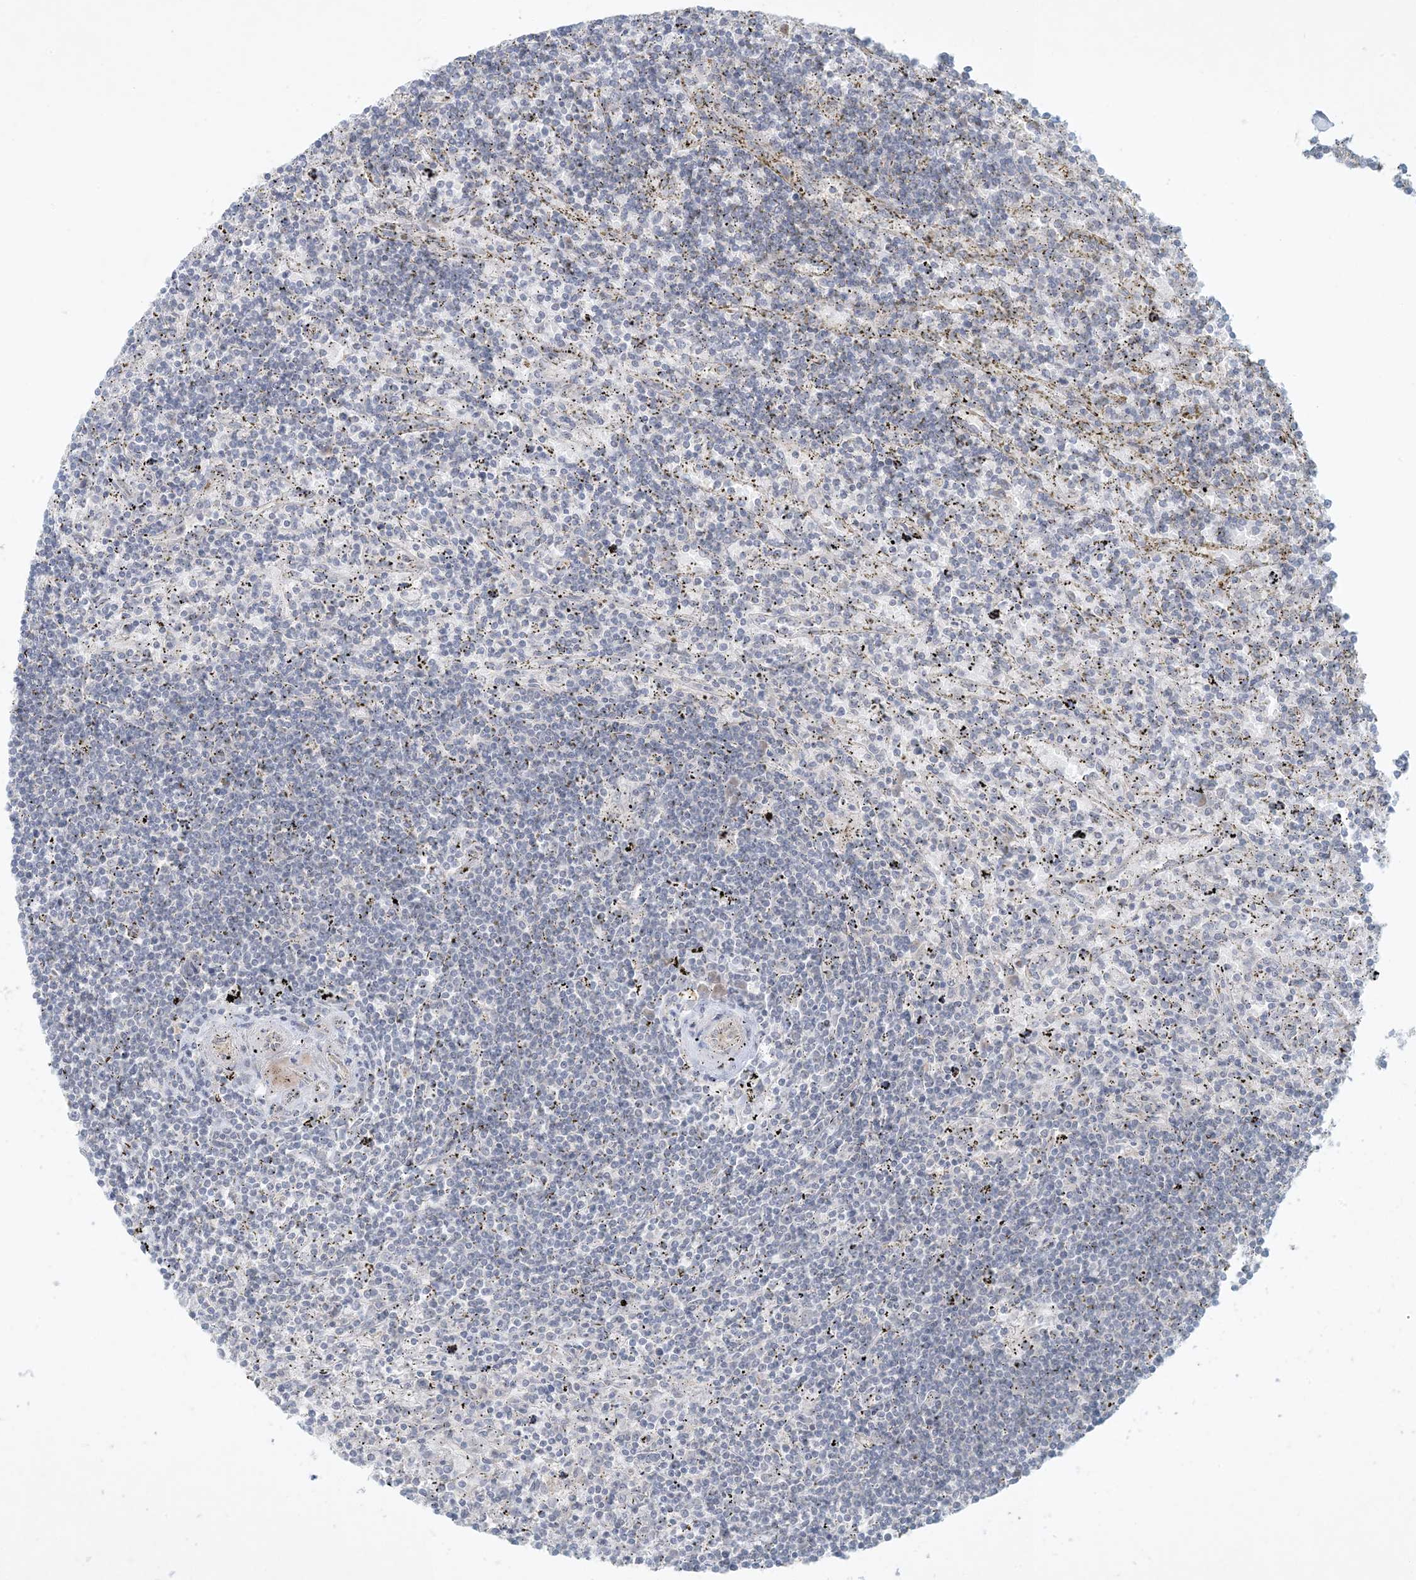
{"staining": {"intensity": "negative", "quantity": "none", "location": "none"}, "tissue": "lymphoma", "cell_type": "Tumor cells", "image_type": "cancer", "snomed": [{"axis": "morphology", "description": "Malignant lymphoma, non-Hodgkin's type, Low grade"}, {"axis": "topography", "description": "Spleen"}], "caption": "This is a image of immunohistochemistry (IHC) staining of malignant lymphoma, non-Hodgkin's type (low-grade), which shows no positivity in tumor cells.", "gene": "BCORL1", "patient": {"sex": "male", "age": 76}}